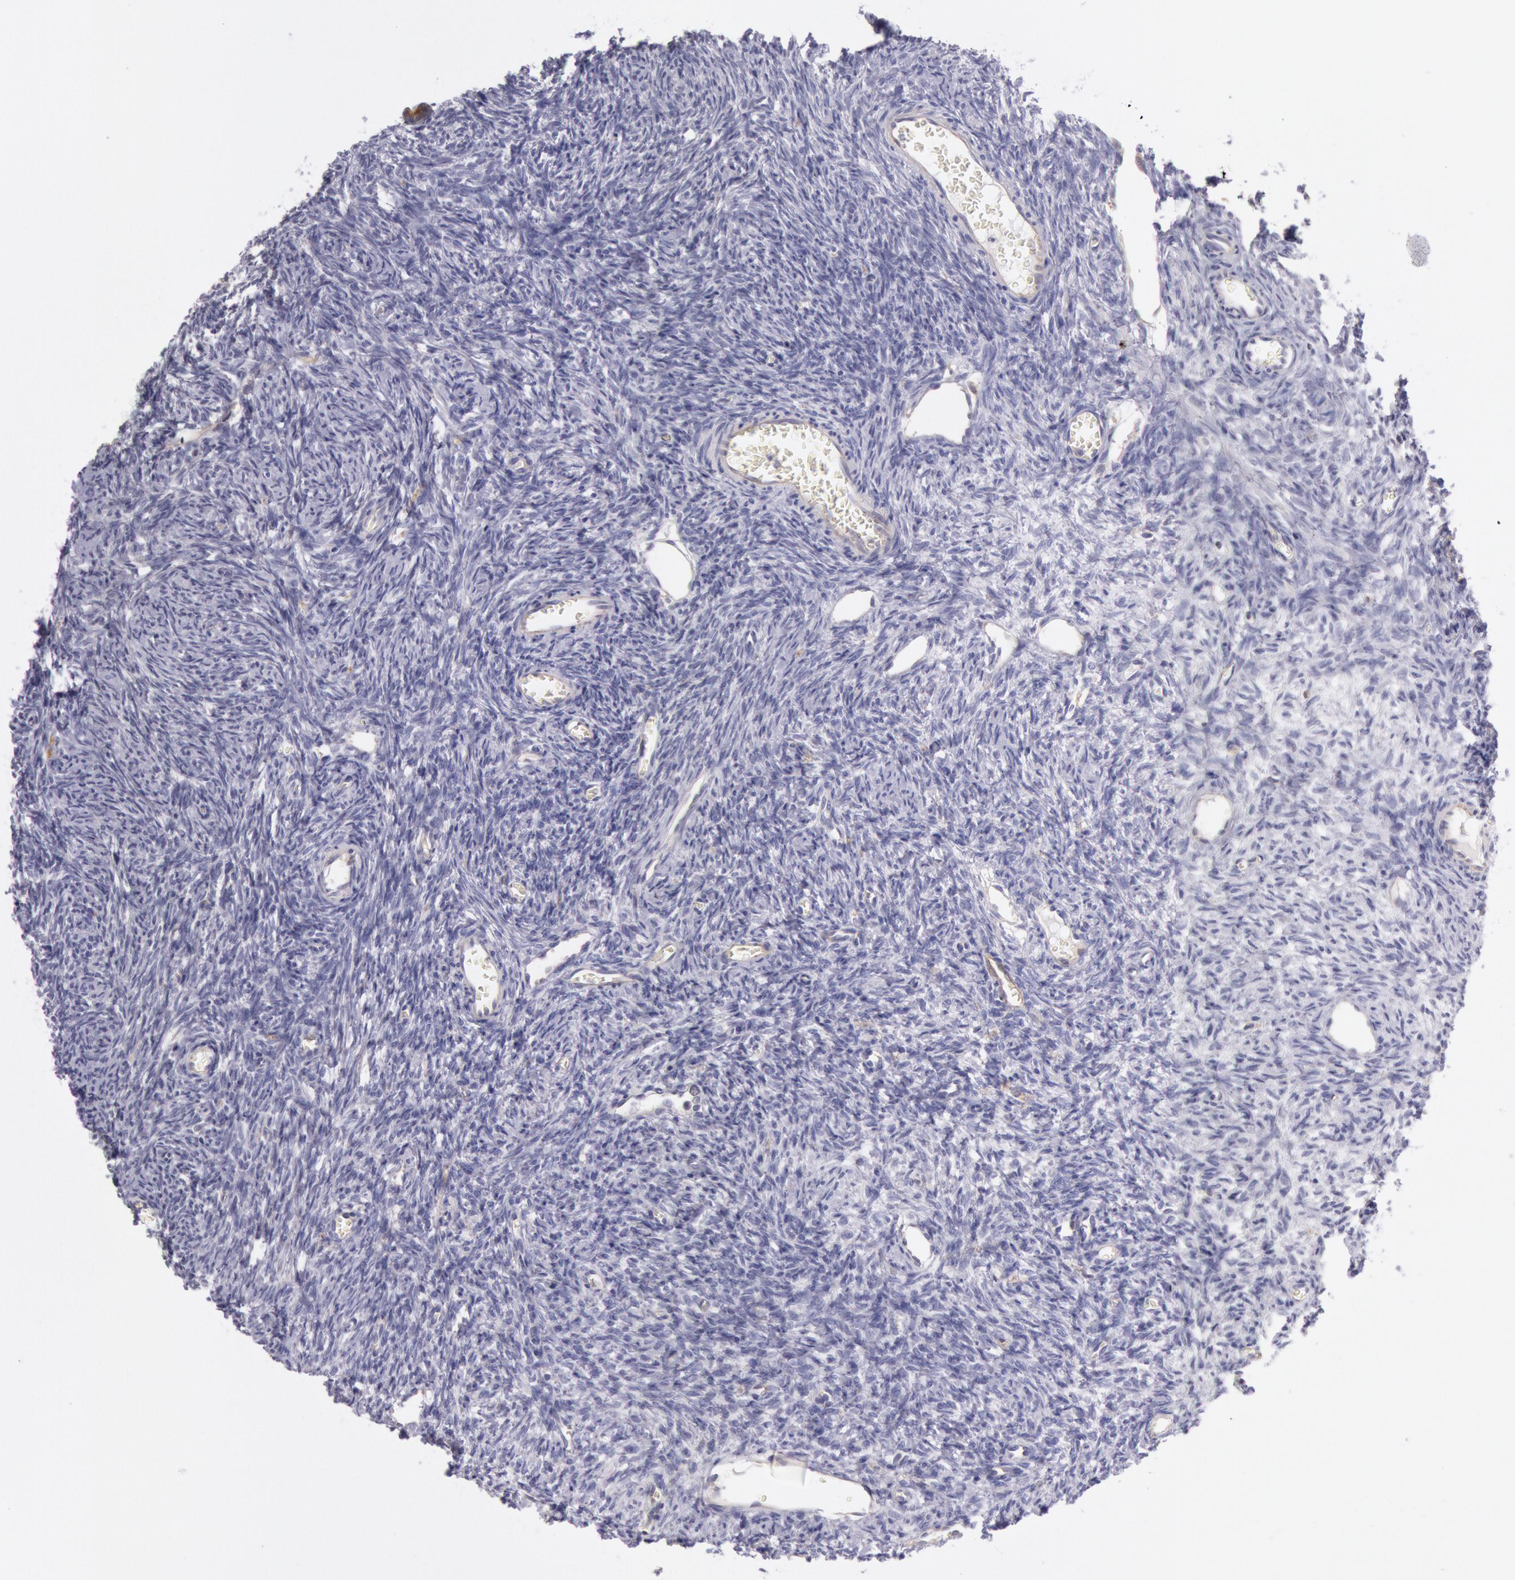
{"staining": {"intensity": "negative", "quantity": "none", "location": "none"}, "tissue": "ovary", "cell_type": "Follicle cells", "image_type": "normal", "snomed": [{"axis": "morphology", "description": "Normal tissue, NOS"}, {"axis": "topography", "description": "Ovary"}], "caption": "A high-resolution micrograph shows immunohistochemistry (IHC) staining of benign ovary, which exhibits no significant positivity in follicle cells. The staining was performed using DAB (3,3'-diaminobenzidine) to visualize the protein expression in brown, while the nuclei were stained in blue with hematoxylin (Magnification: 20x).", "gene": "MYO5A", "patient": {"sex": "female", "age": 27}}